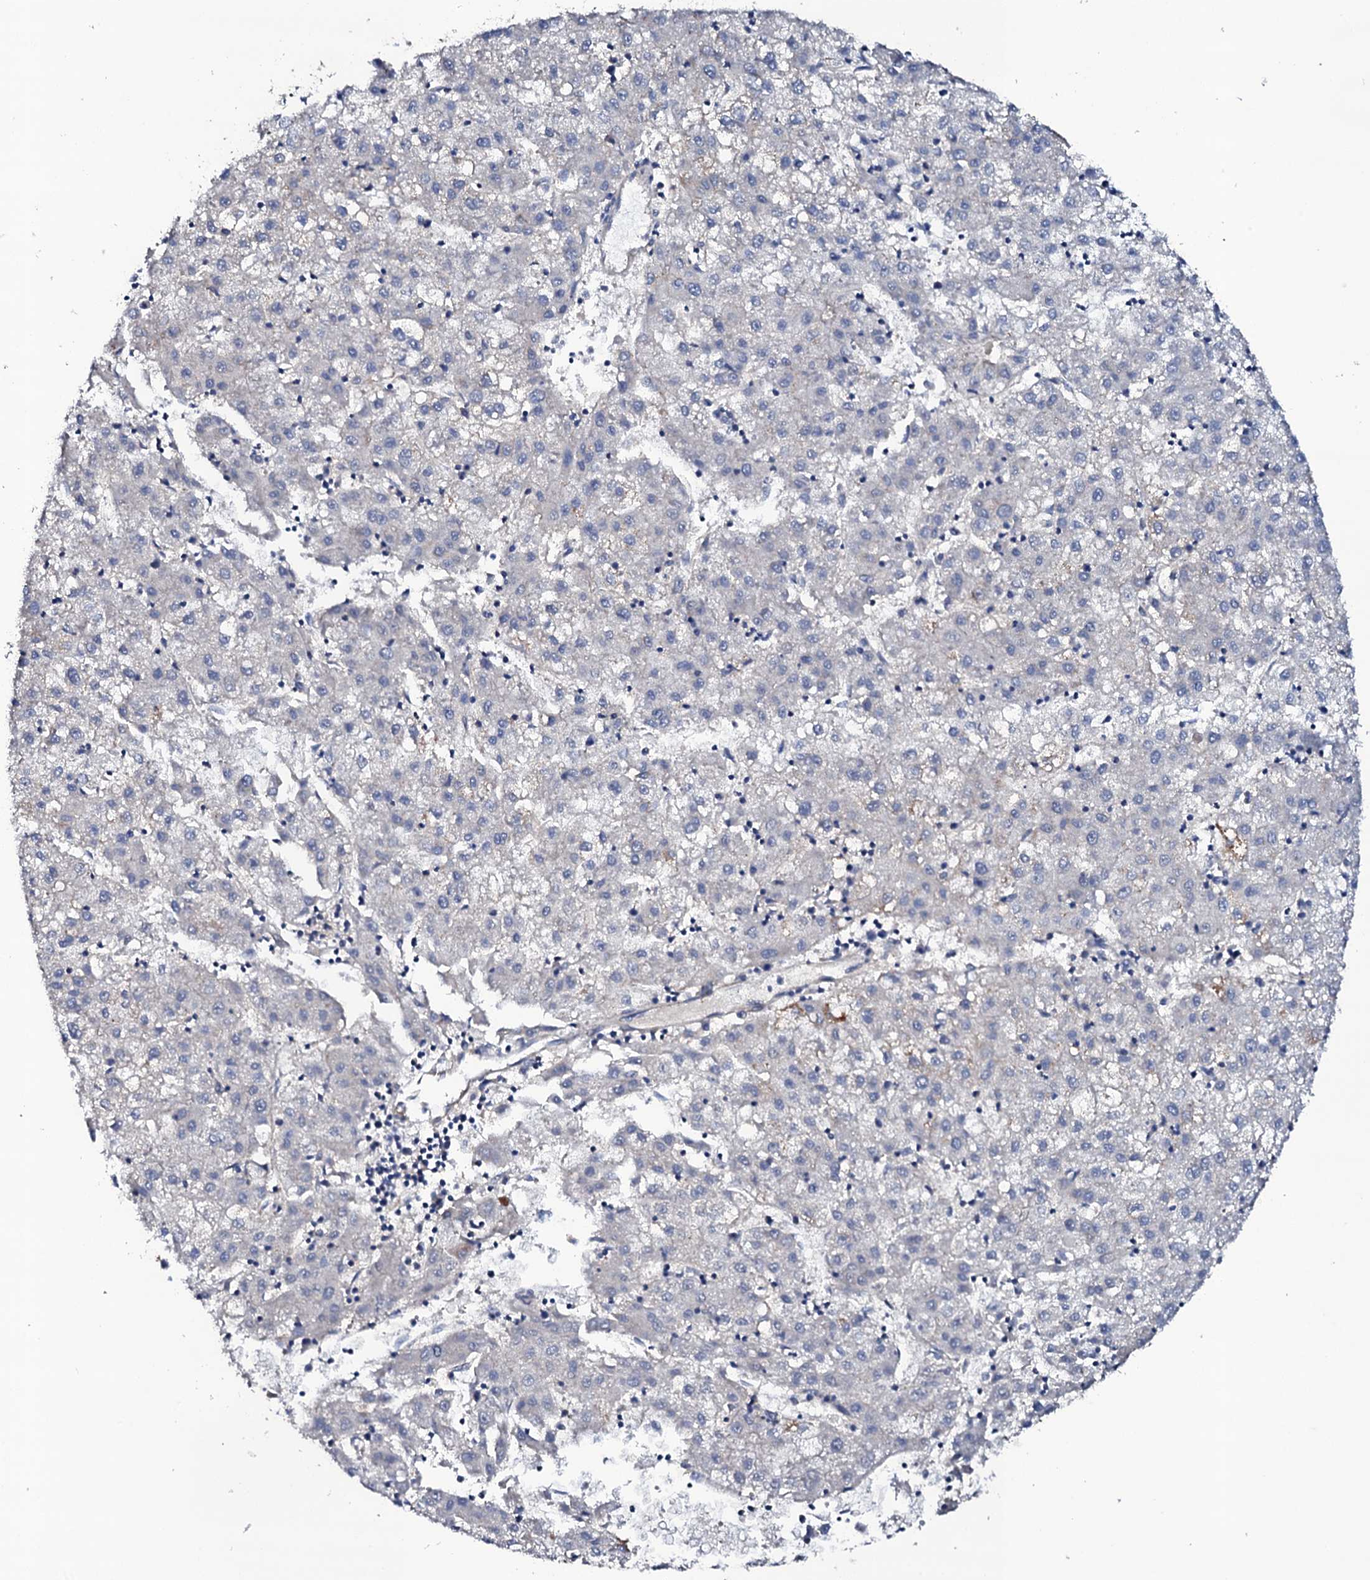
{"staining": {"intensity": "negative", "quantity": "none", "location": "none"}, "tissue": "liver cancer", "cell_type": "Tumor cells", "image_type": "cancer", "snomed": [{"axis": "morphology", "description": "Carcinoma, Hepatocellular, NOS"}, {"axis": "topography", "description": "Liver"}], "caption": "An image of liver hepatocellular carcinoma stained for a protein displays no brown staining in tumor cells. (Stains: DAB (3,3'-diaminobenzidine) immunohistochemistry with hematoxylin counter stain, Microscopy: brightfield microscopy at high magnification).", "gene": "TCAF2", "patient": {"sex": "male", "age": 72}}